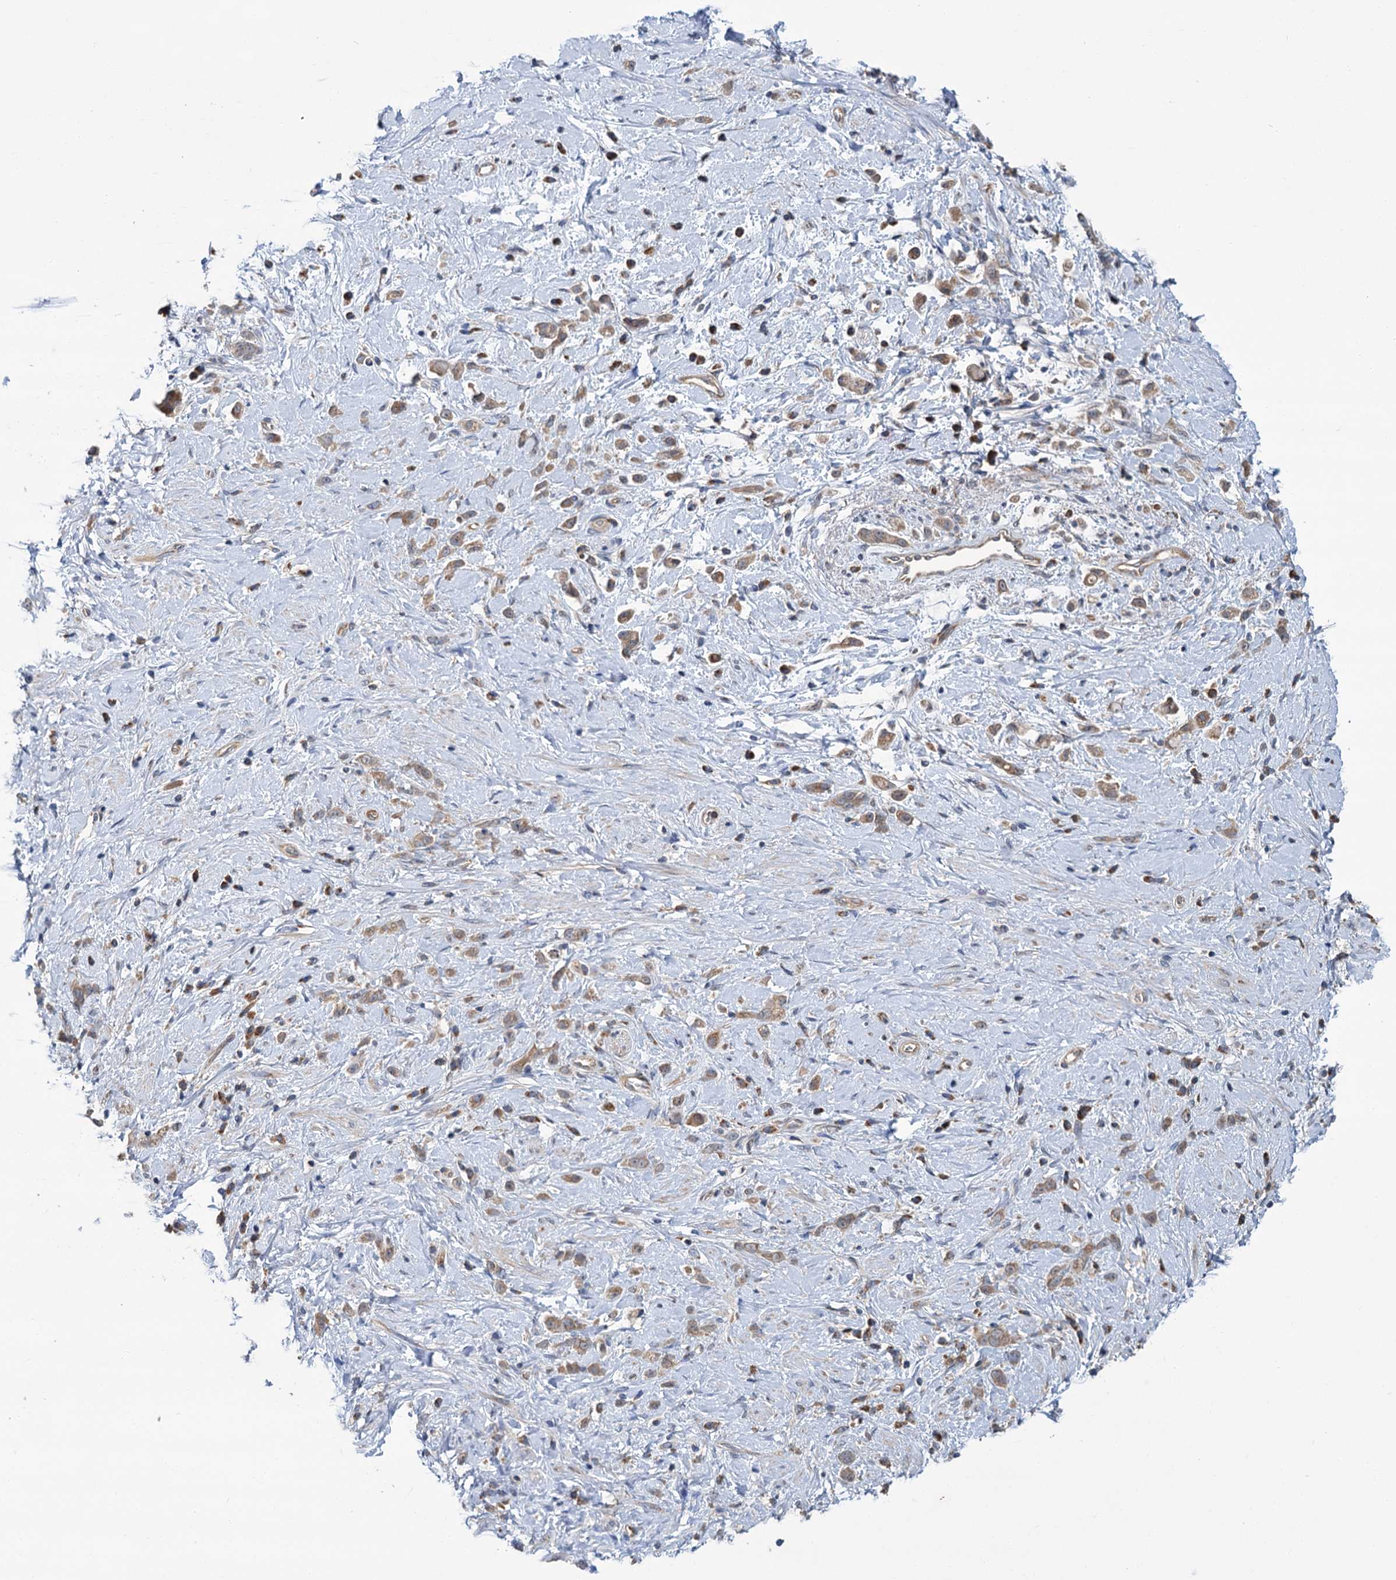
{"staining": {"intensity": "weak", "quantity": ">75%", "location": "cytoplasmic/membranous"}, "tissue": "stomach cancer", "cell_type": "Tumor cells", "image_type": "cancer", "snomed": [{"axis": "morphology", "description": "Adenocarcinoma, NOS"}, {"axis": "topography", "description": "Stomach"}], "caption": "Protein staining by immunohistochemistry reveals weak cytoplasmic/membranous expression in approximately >75% of tumor cells in stomach cancer (adenocarcinoma). The staining was performed using DAB (3,3'-diaminobenzidine) to visualize the protein expression in brown, while the nuclei were stained in blue with hematoxylin (Magnification: 20x).", "gene": "DYNC2H1", "patient": {"sex": "female", "age": 60}}